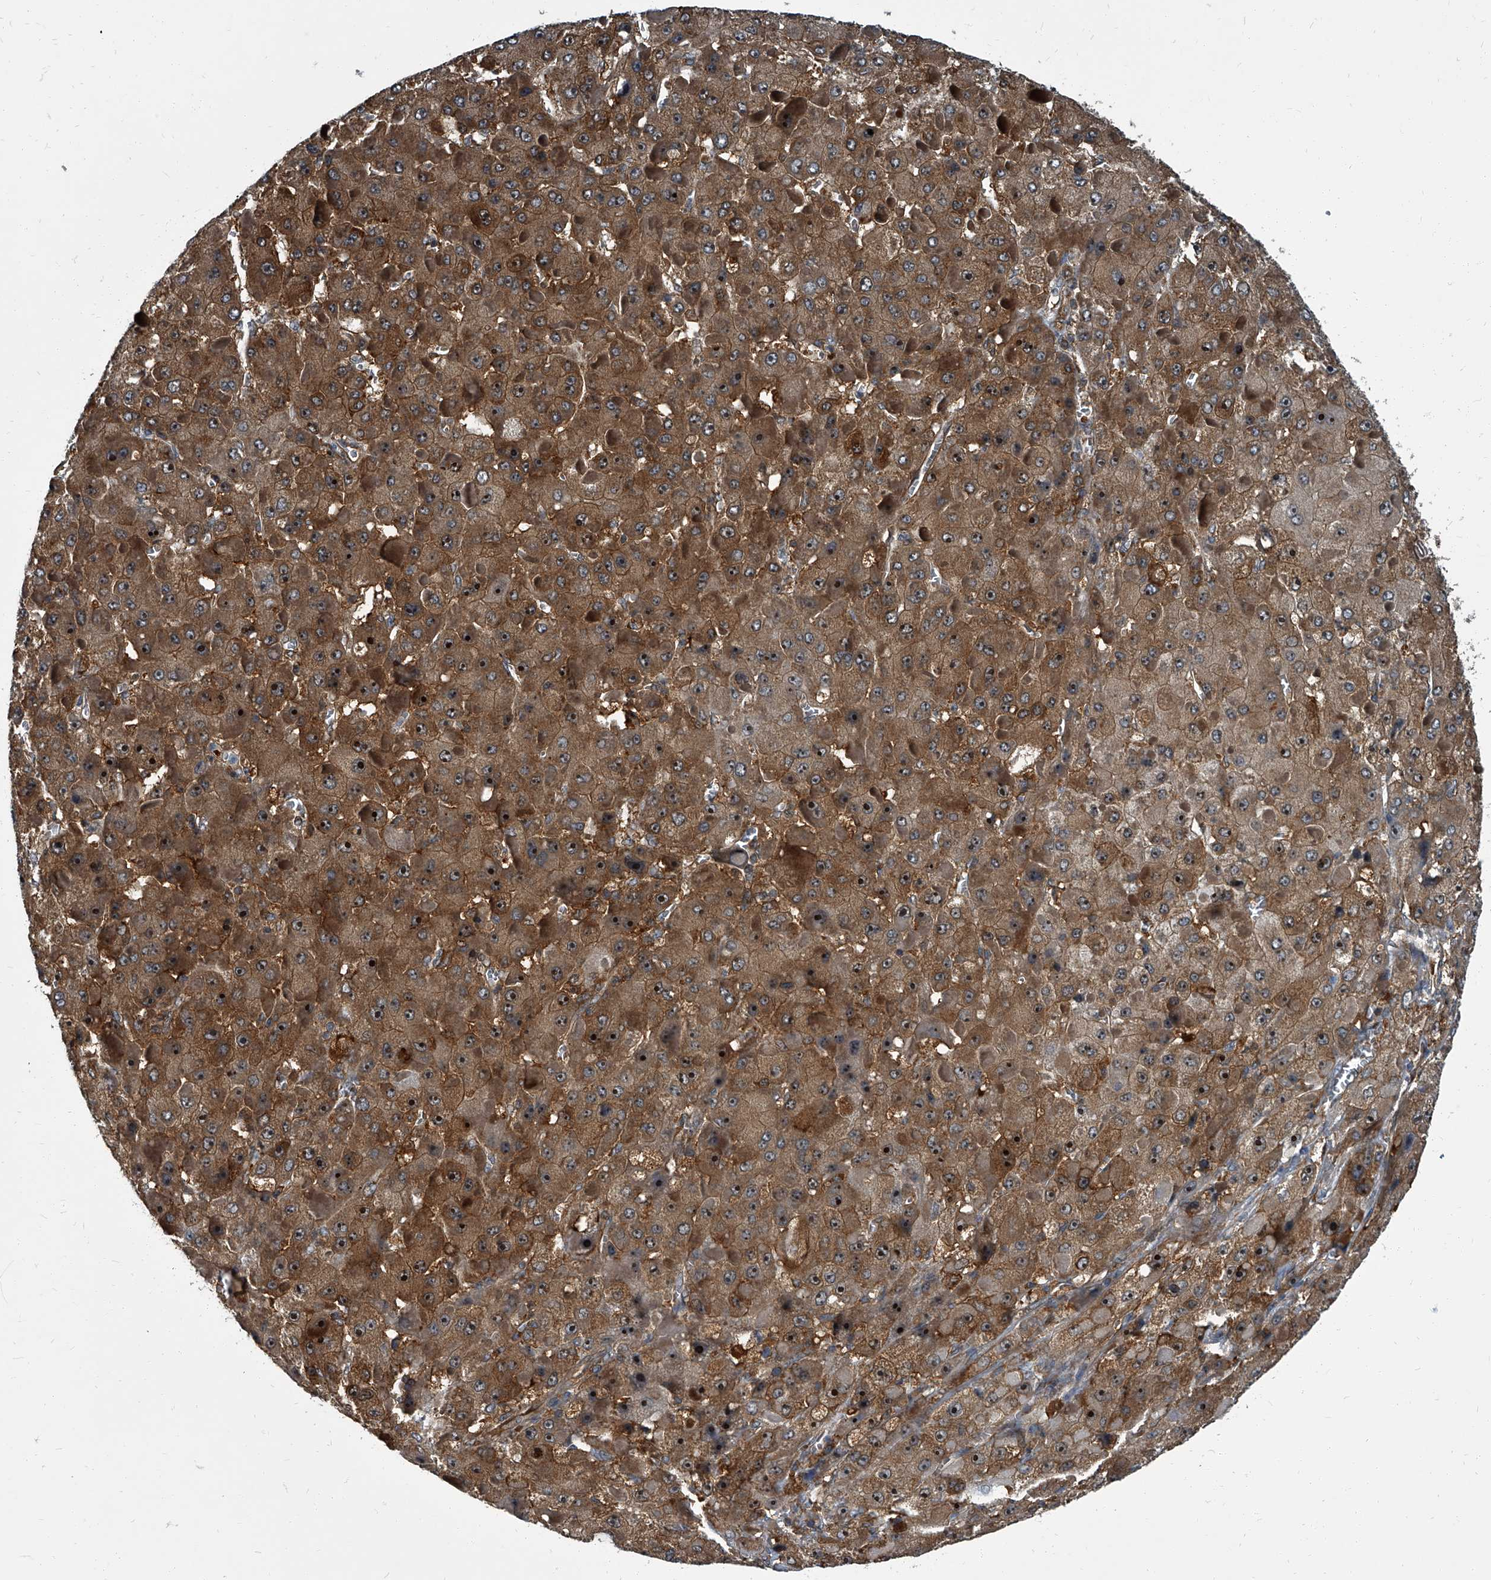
{"staining": {"intensity": "moderate", "quantity": ">75%", "location": "cytoplasmic/membranous,nuclear"}, "tissue": "liver cancer", "cell_type": "Tumor cells", "image_type": "cancer", "snomed": [{"axis": "morphology", "description": "Carcinoma, Hepatocellular, NOS"}, {"axis": "topography", "description": "Liver"}], "caption": "Liver cancer stained for a protein reveals moderate cytoplasmic/membranous and nuclear positivity in tumor cells.", "gene": "CDV3", "patient": {"sex": "female", "age": 73}}